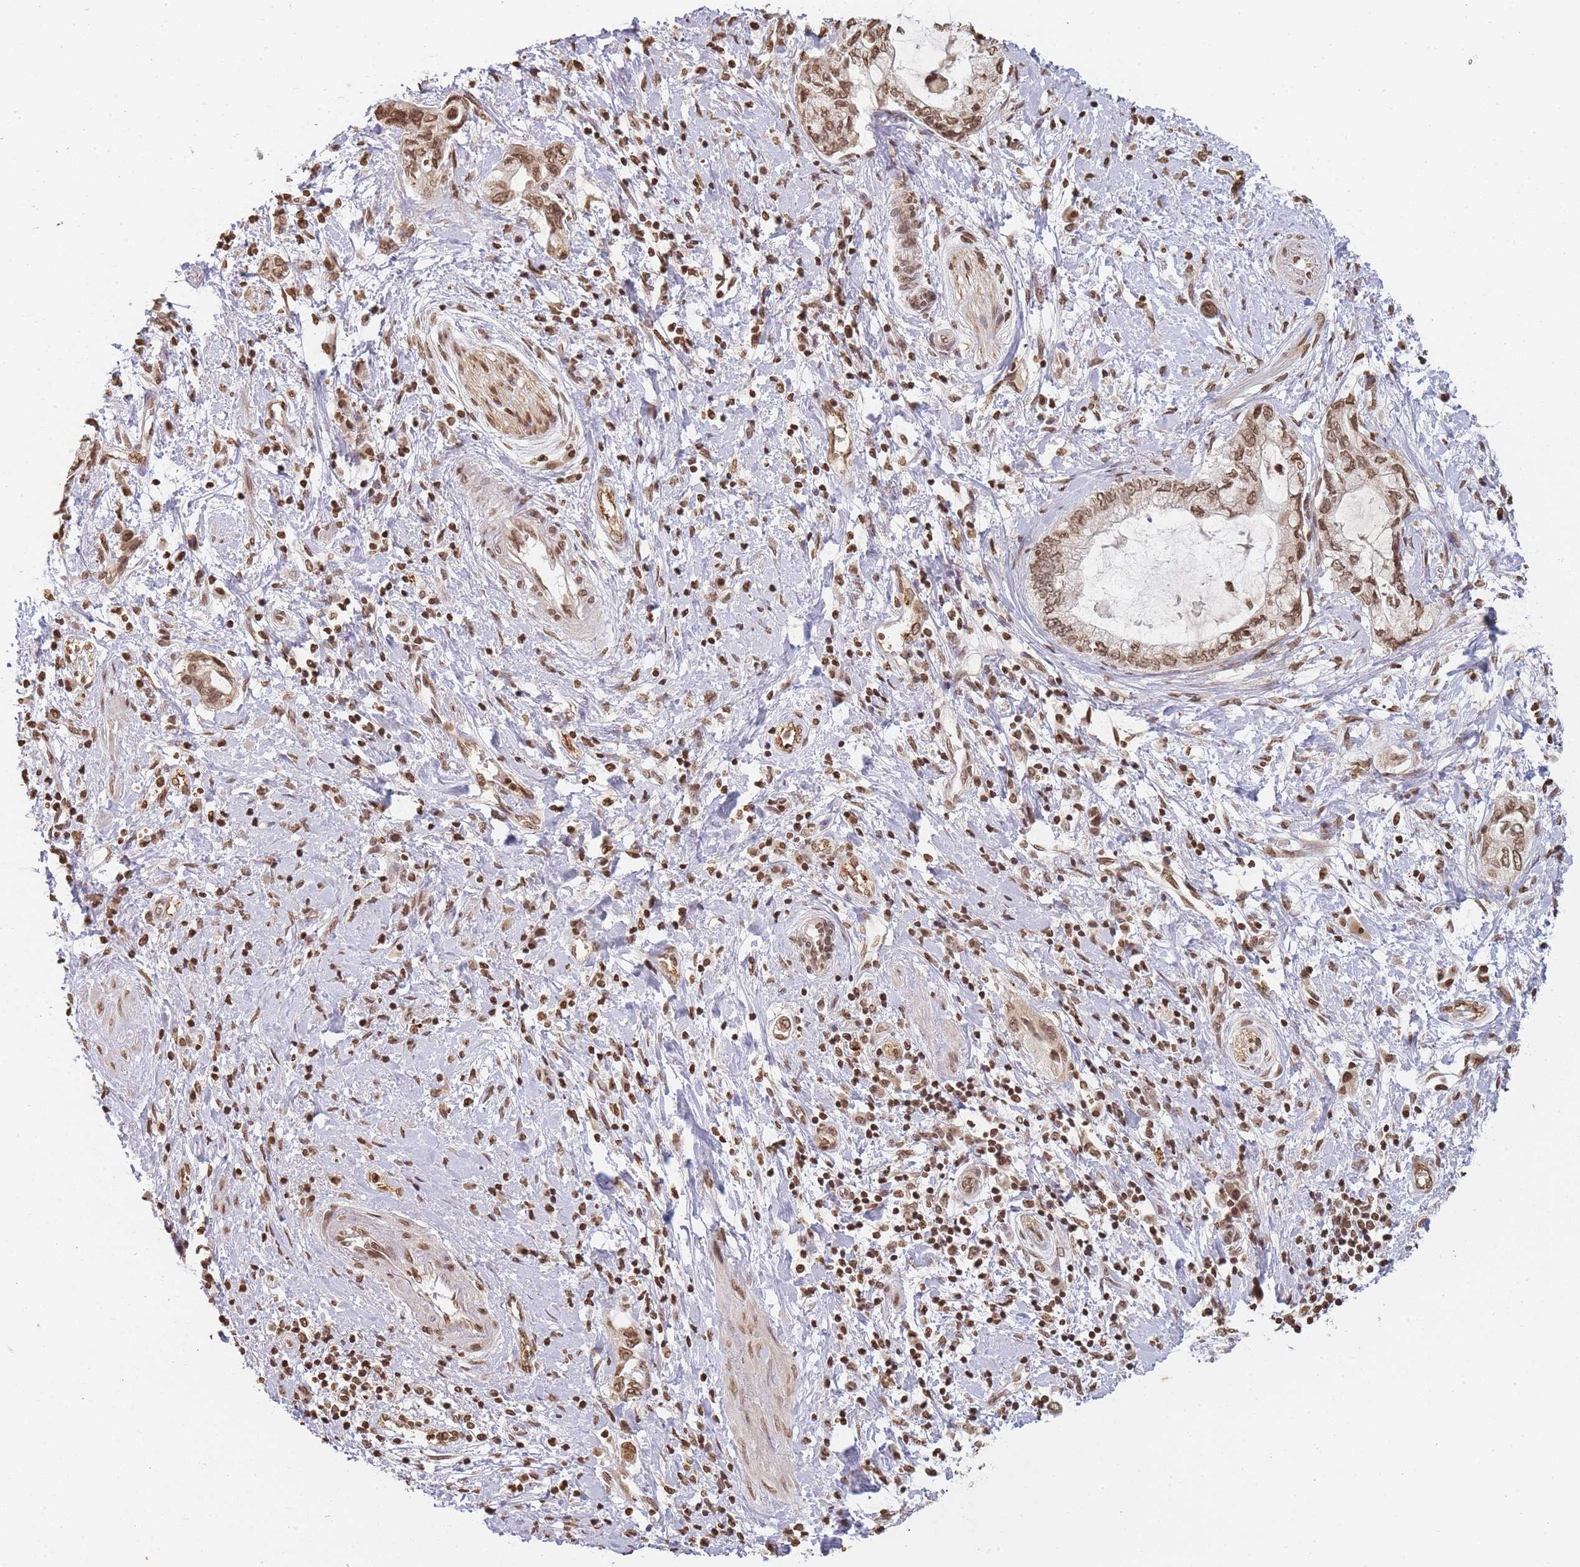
{"staining": {"intensity": "moderate", "quantity": ">75%", "location": "nuclear"}, "tissue": "pancreatic cancer", "cell_type": "Tumor cells", "image_type": "cancer", "snomed": [{"axis": "morphology", "description": "Adenocarcinoma, NOS"}, {"axis": "topography", "description": "Pancreas"}], "caption": "Protein expression by immunohistochemistry exhibits moderate nuclear expression in about >75% of tumor cells in pancreatic cancer (adenocarcinoma).", "gene": "WWTR1", "patient": {"sex": "female", "age": 73}}